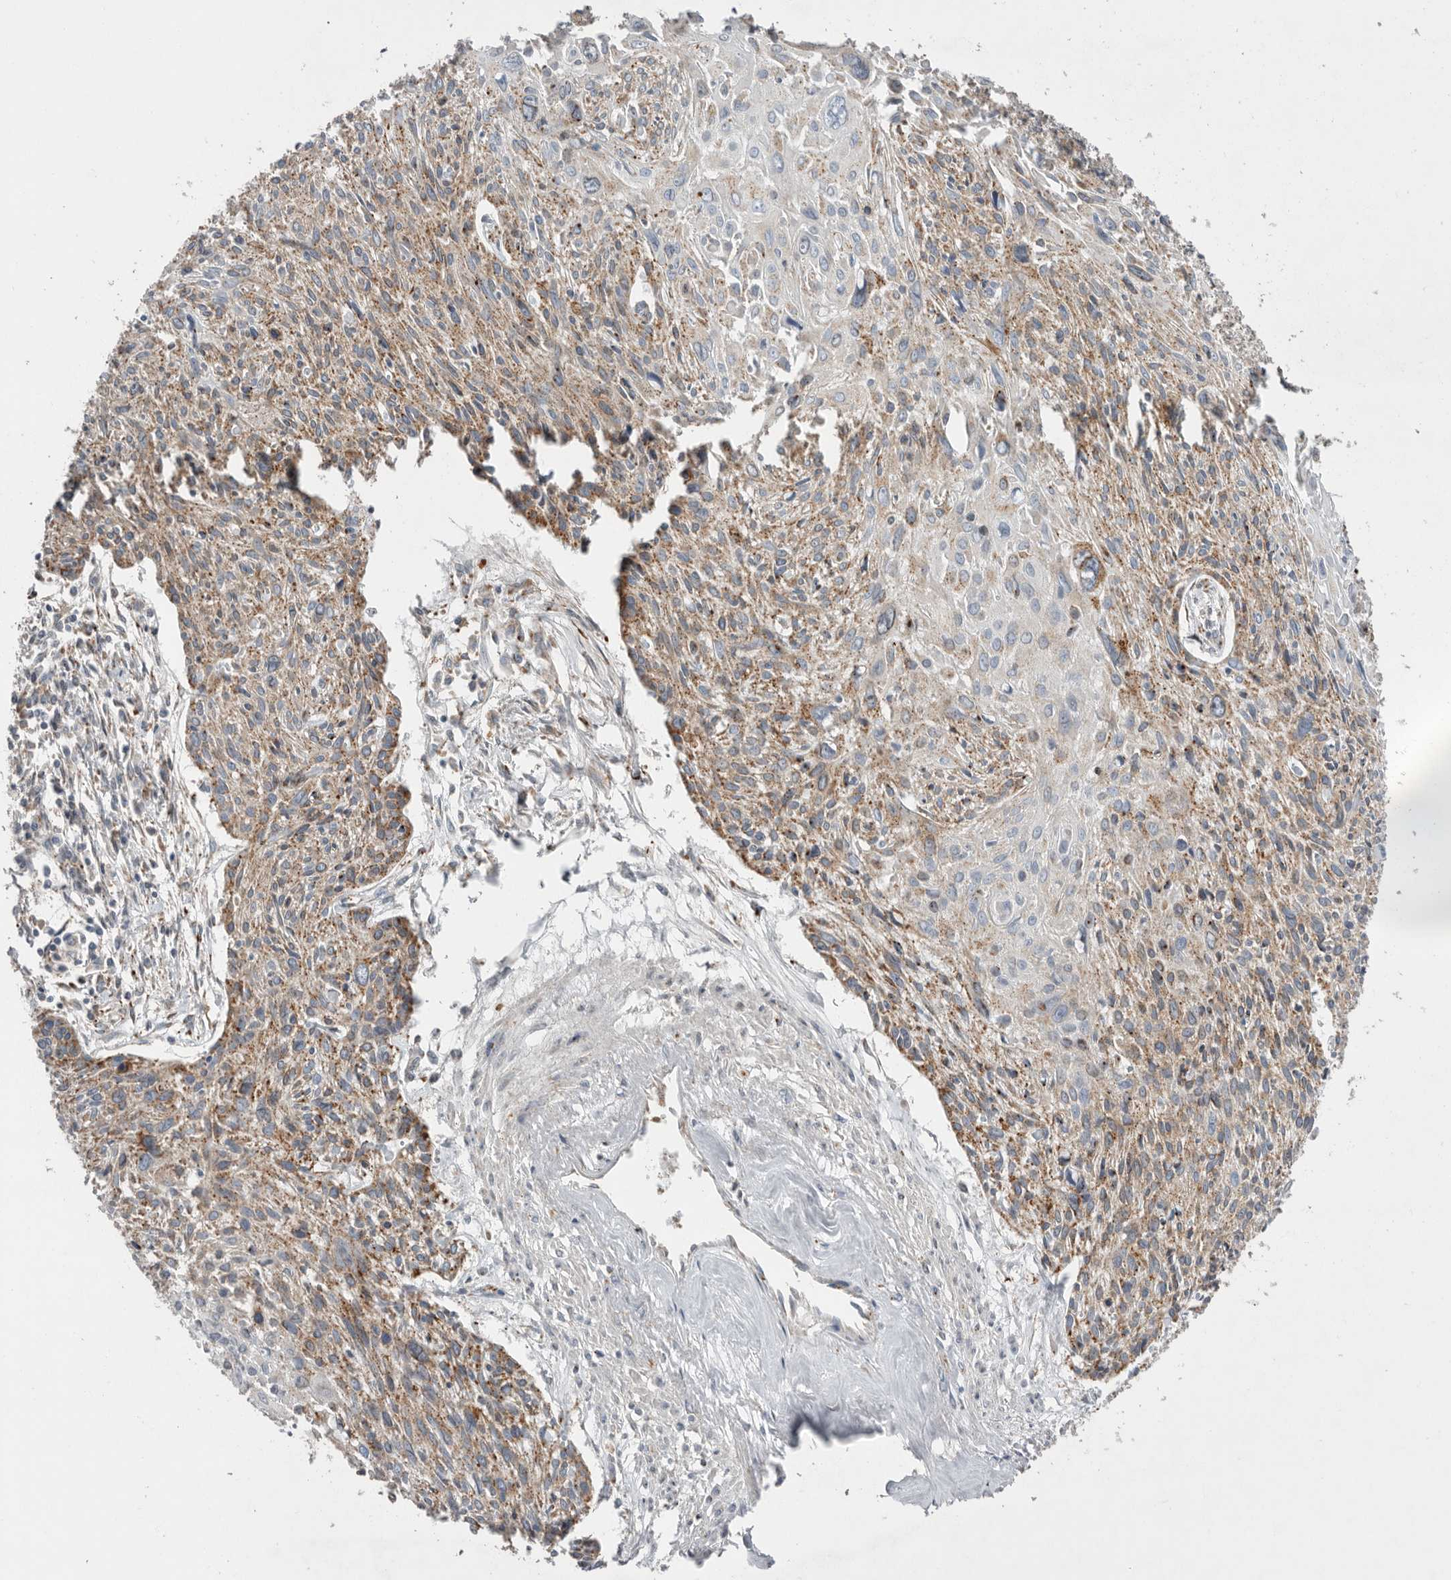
{"staining": {"intensity": "moderate", "quantity": ">75%", "location": "cytoplasmic/membranous"}, "tissue": "cervical cancer", "cell_type": "Tumor cells", "image_type": "cancer", "snomed": [{"axis": "morphology", "description": "Squamous cell carcinoma, NOS"}, {"axis": "topography", "description": "Cervix"}], "caption": "DAB immunohistochemical staining of human cervical cancer reveals moderate cytoplasmic/membranous protein staining in about >75% of tumor cells.", "gene": "GANAB", "patient": {"sex": "female", "age": 51}}